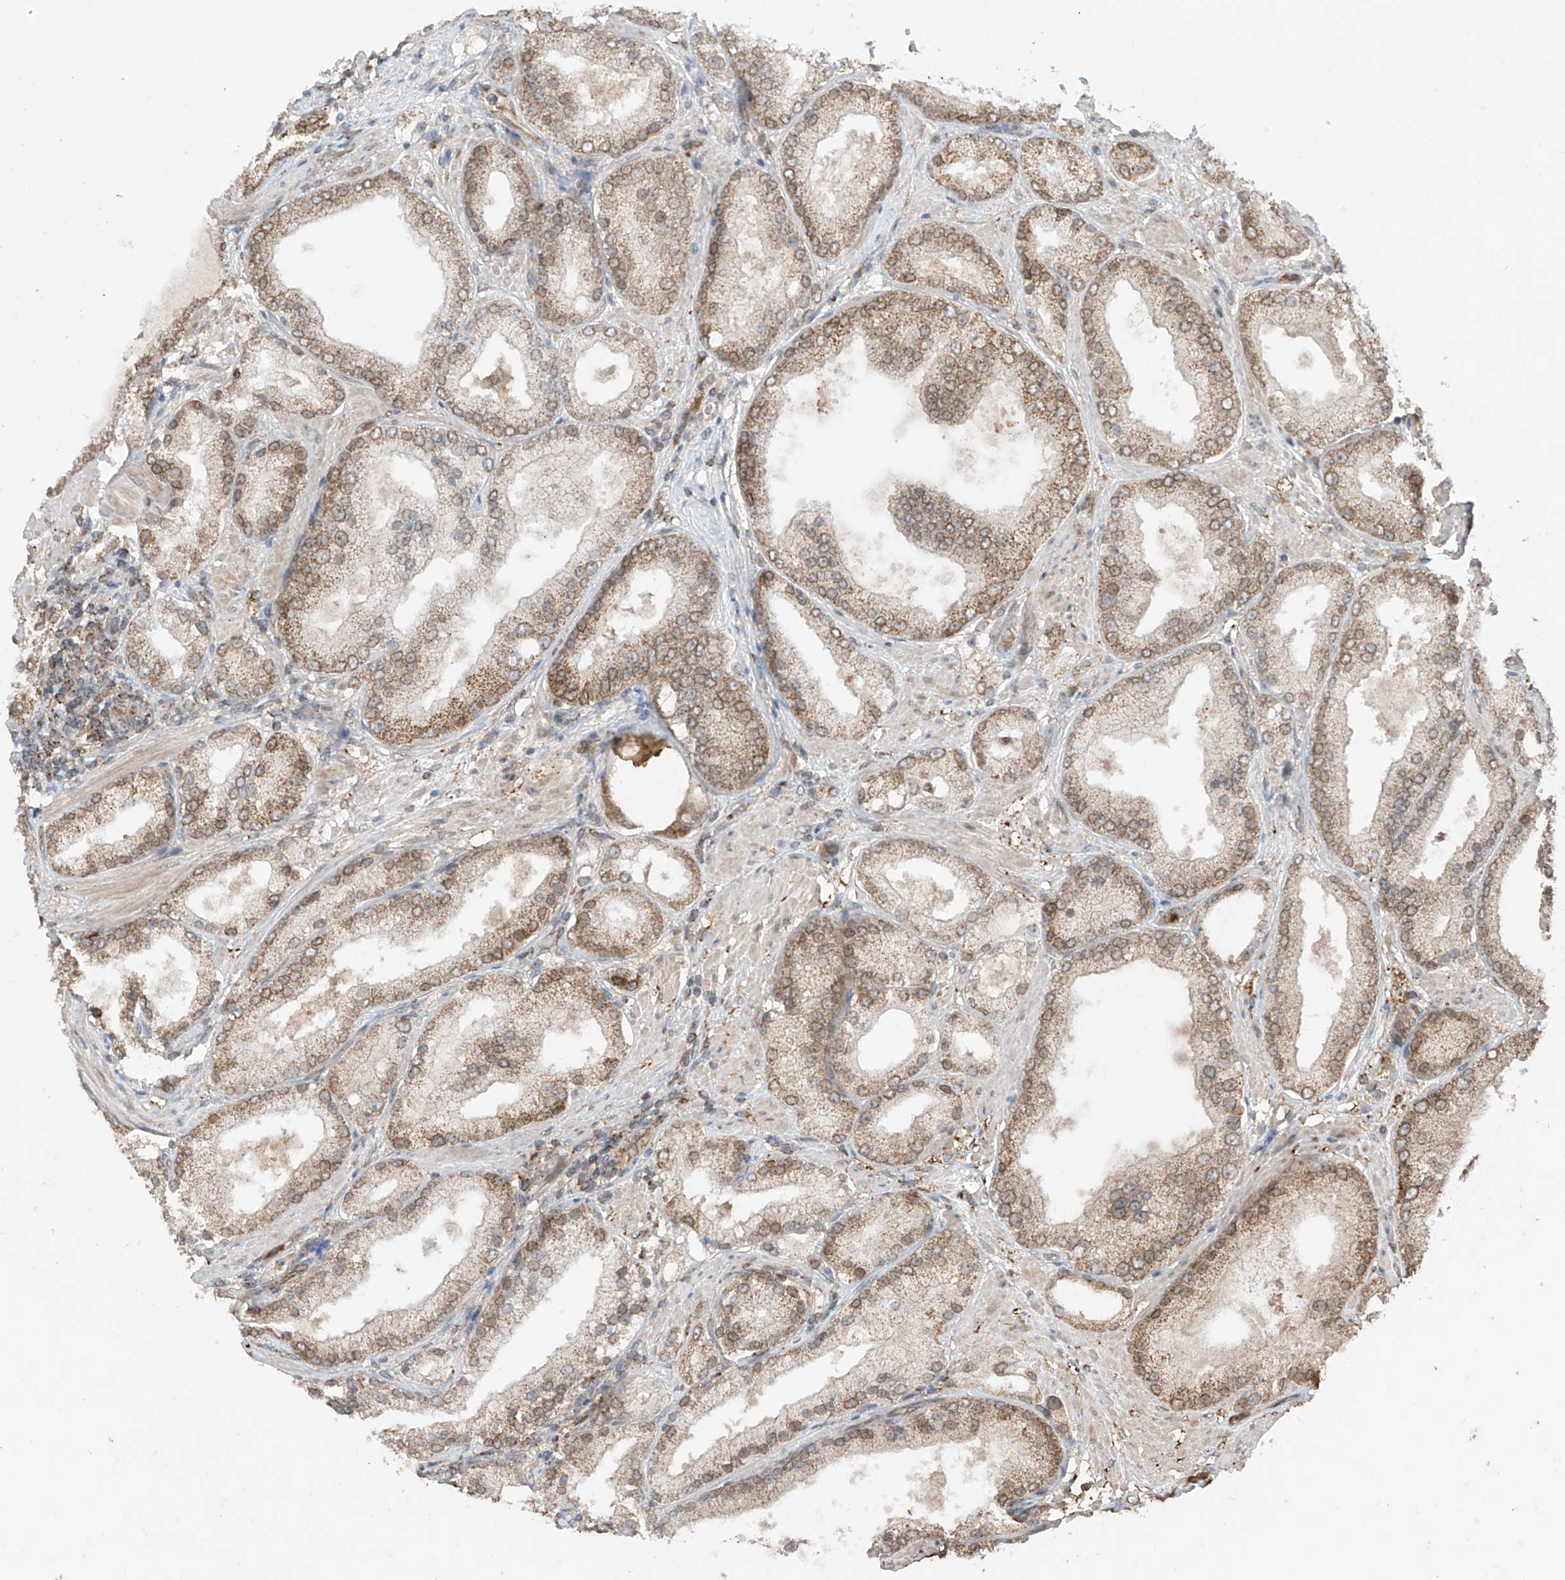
{"staining": {"intensity": "moderate", "quantity": ">75%", "location": "cytoplasmic/membranous"}, "tissue": "prostate cancer", "cell_type": "Tumor cells", "image_type": "cancer", "snomed": [{"axis": "morphology", "description": "Adenocarcinoma, Low grade"}, {"axis": "topography", "description": "Prostate"}], "caption": "Human prostate adenocarcinoma (low-grade) stained with a brown dye reveals moderate cytoplasmic/membranous positive staining in about >75% of tumor cells.", "gene": "AHCTF1", "patient": {"sex": "male", "age": 67}}